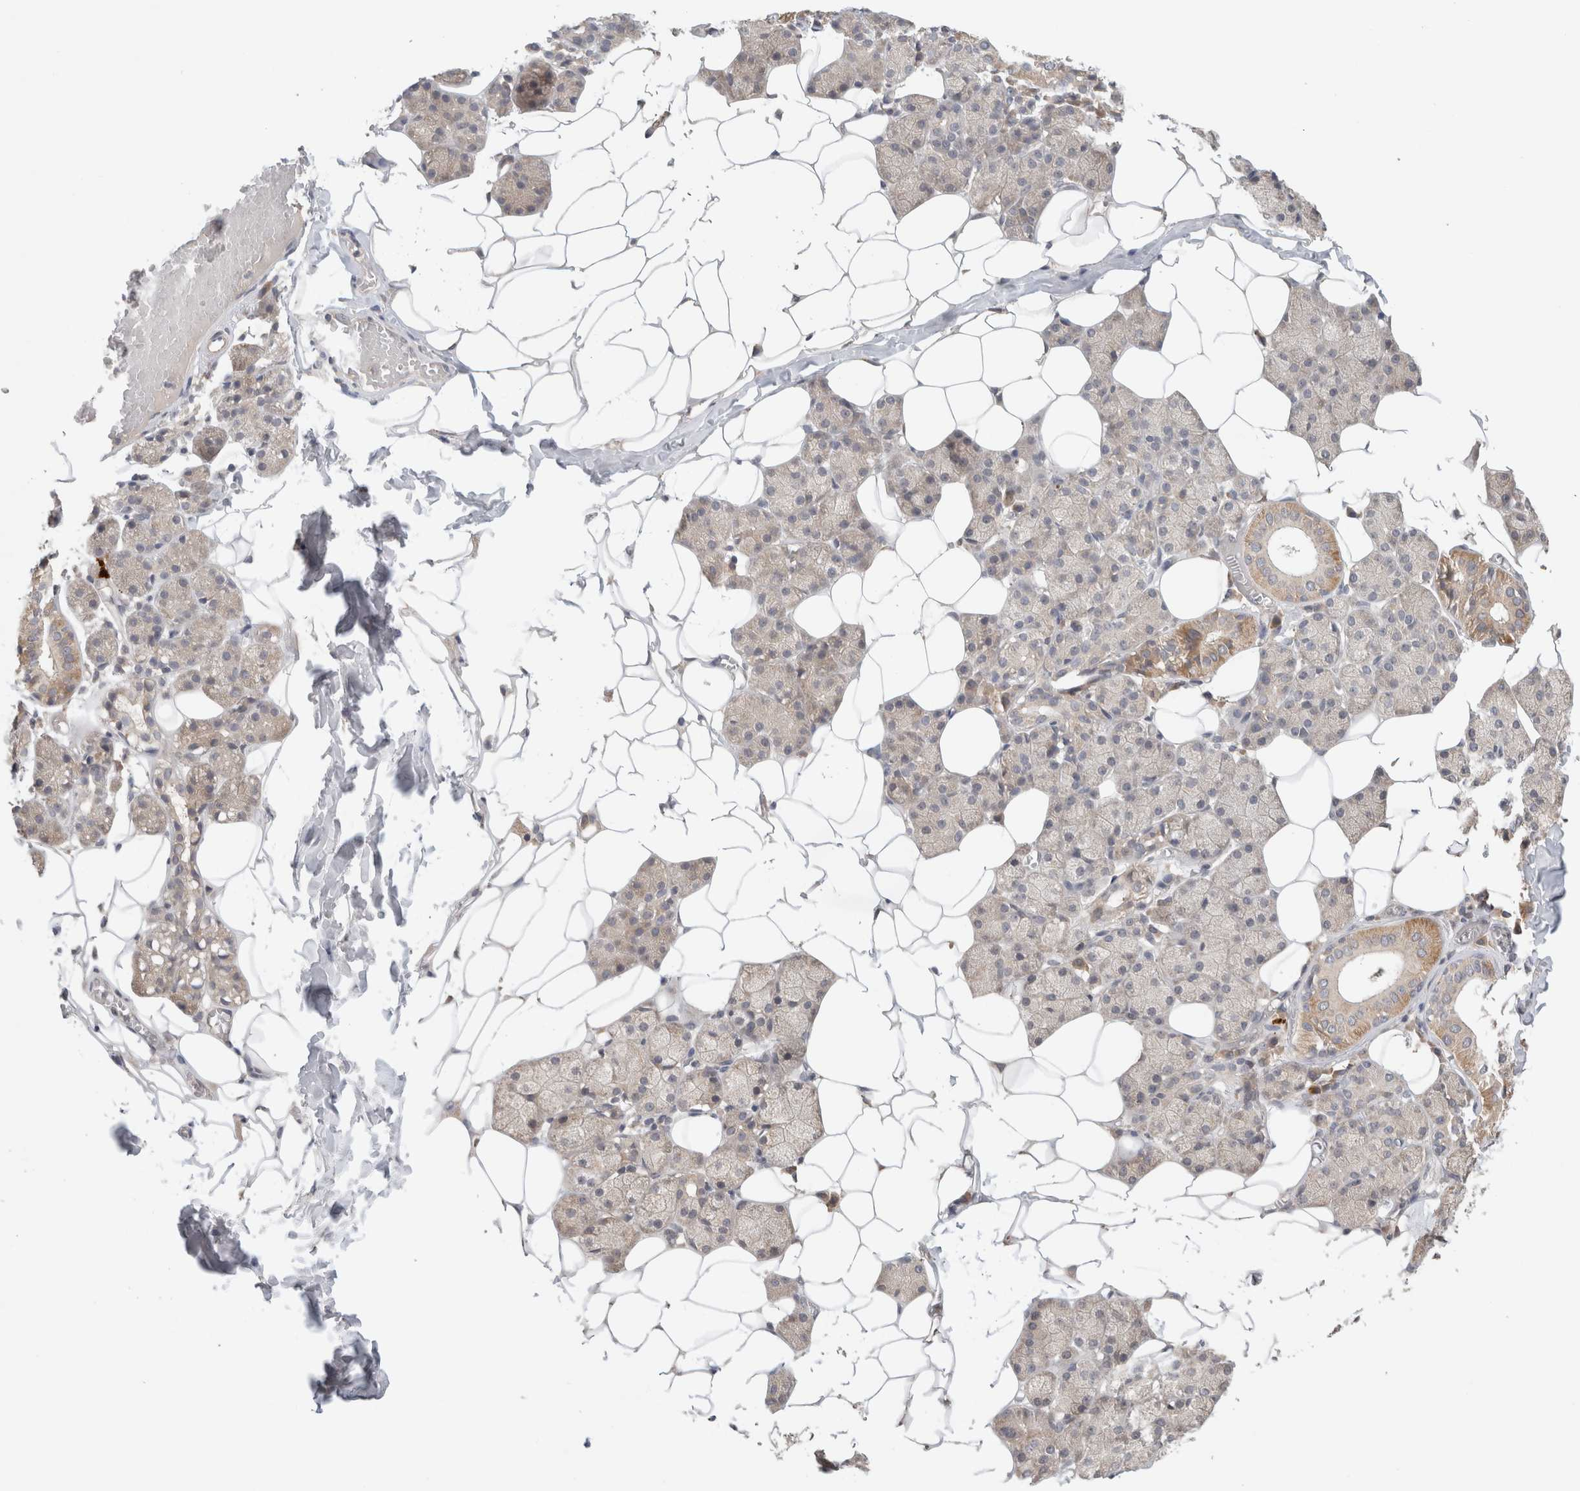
{"staining": {"intensity": "moderate", "quantity": "<25%", "location": "cytoplasmic/membranous"}, "tissue": "salivary gland", "cell_type": "Glandular cells", "image_type": "normal", "snomed": [{"axis": "morphology", "description": "Normal tissue, NOS"}, {"axis": "topography", "description": "Salivary gland"}], "caption": "Protein staining of benign salivary gland reveals moderate cytoplasmic/membranous positivity in about <25% of glandular cells.", "gene": "SGK1", "patient": {"sex": "female", "age": 33}}